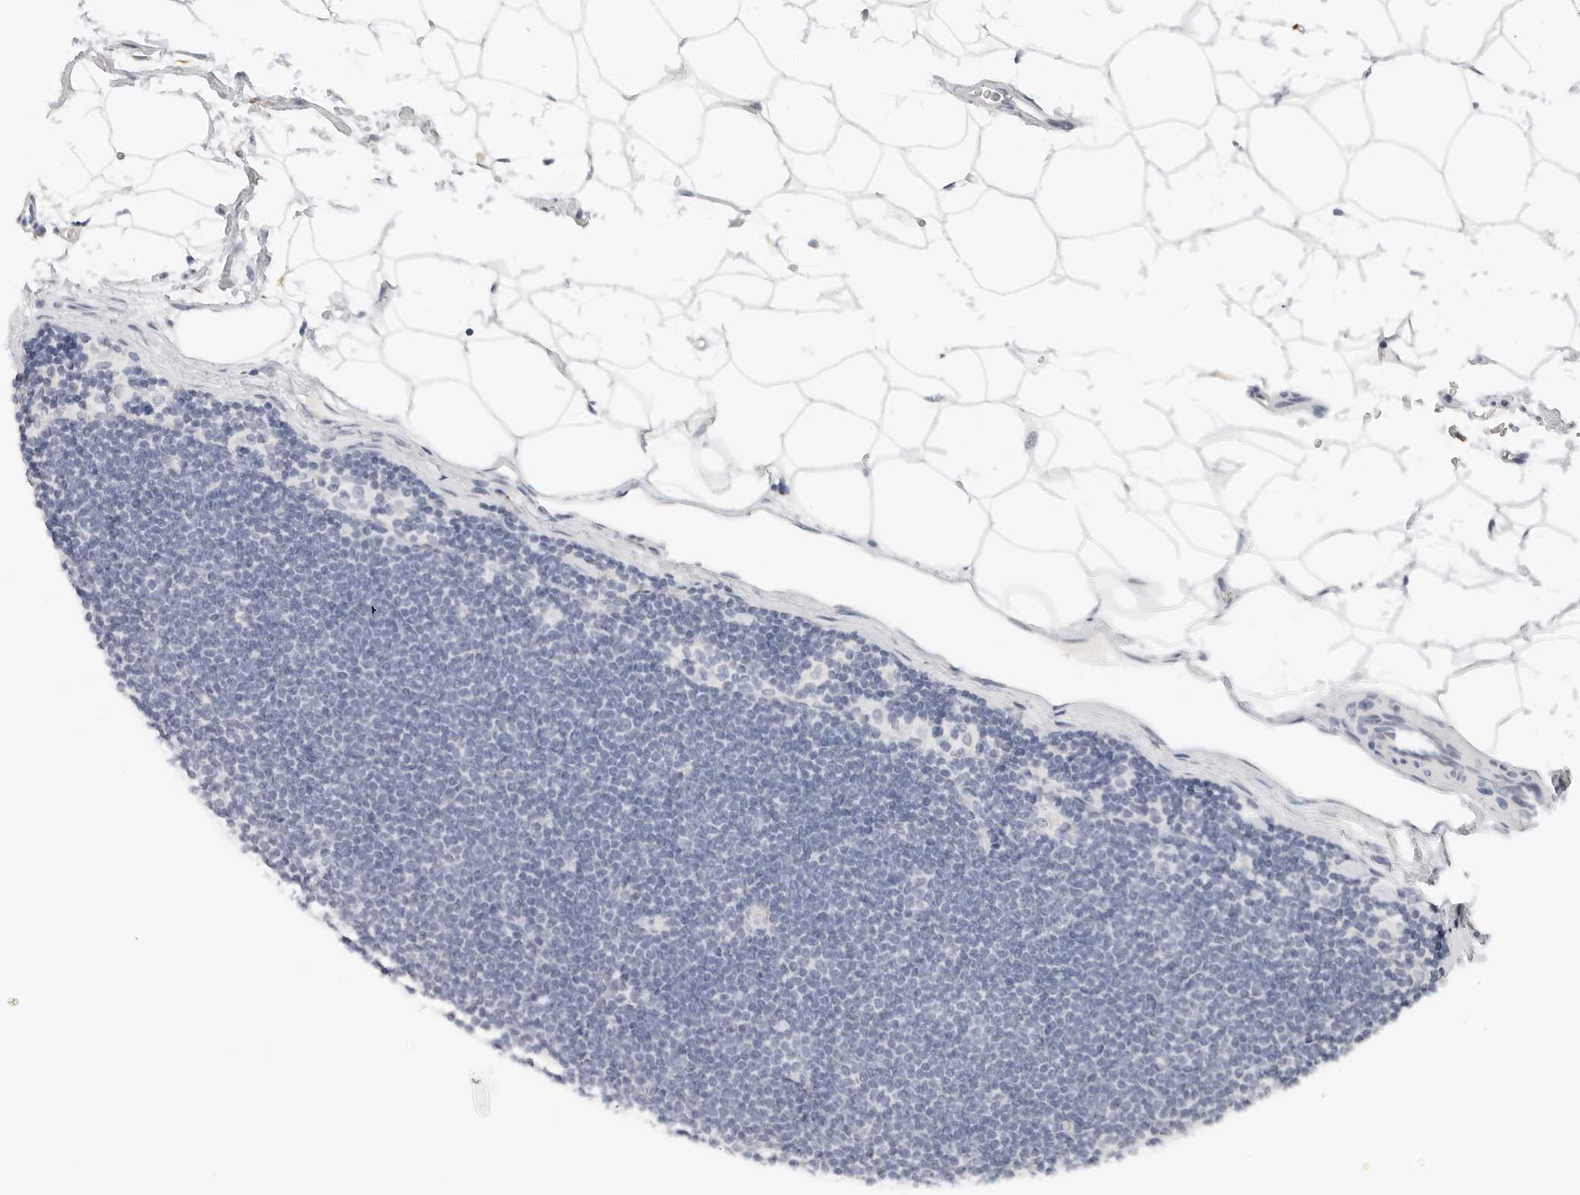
{"staining": {"intensity": "negative", "quantity": "none", "location": "none"}, "tissue": "lymphoma", "cell_type": "Tumor cells", "image_type": "cancer", "snomed": [{"axis": "morphology", "description": "Malignant lymphoma, non-Hodgkin's type, Low grade"}, {"axis": "topography", "description": "Lymph node"}], "caption": "A high-resolution histopathology image shows immunohistochemistry staining of malignant lymphoma, non-Hodgkin's type (low-grade), which displays no significant staining in tumor cells.", "gene": "P4HA2", "patient": {"sex": "female", "age": 53}}